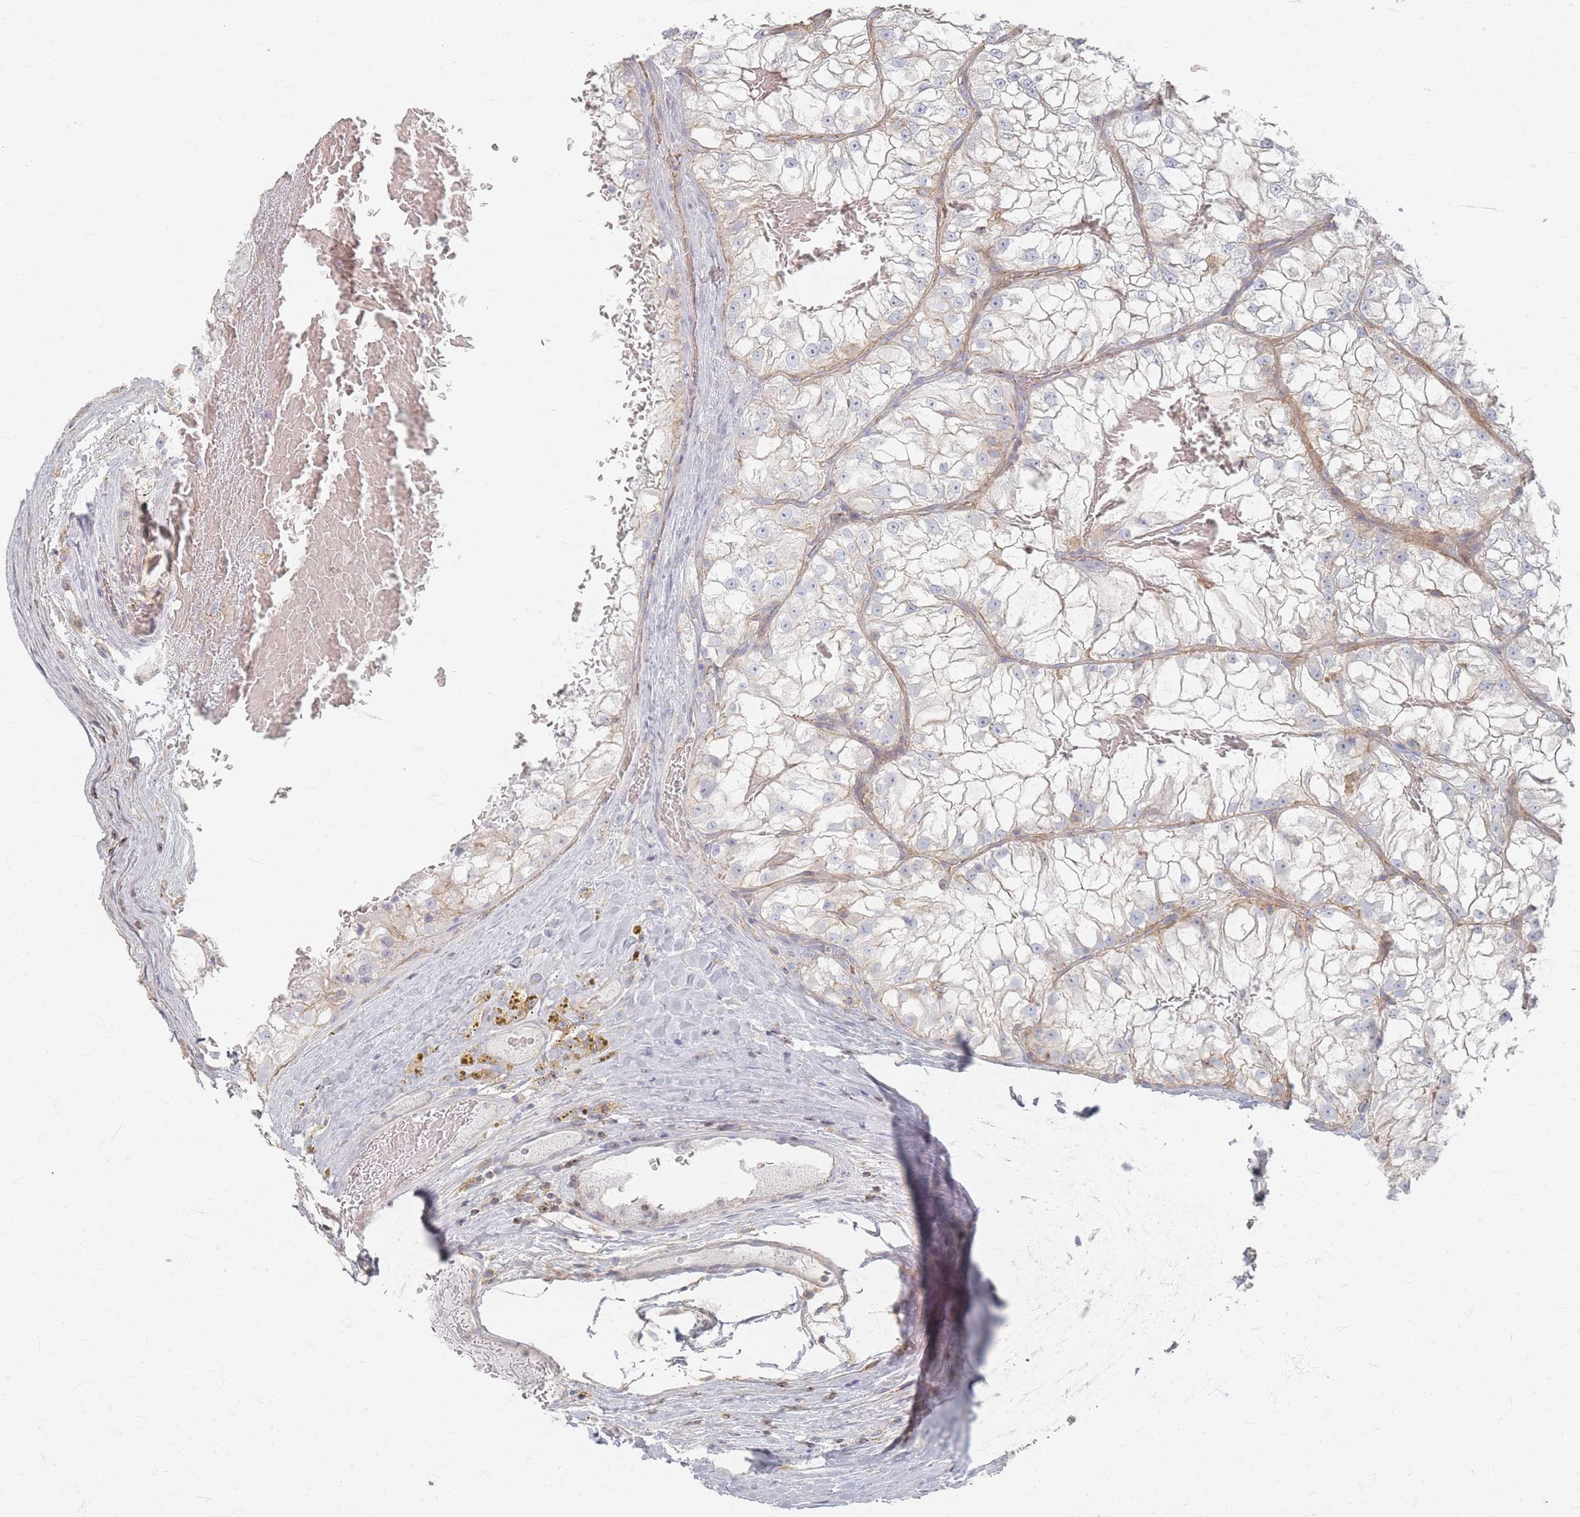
{"staining": {"intensity": "negative", "quantity": "none", "location": "none"}, "tissue": "renal cancer", "cell_type": "Tumor cells", "image_type": "cancer", "snomed": [{"axis": "morphology", "description": "Adenocarcinoma, NOS"}, {"axis": "topography", "description": "Kidney"}], "caption": "This image is of renal cancer stained with immunohistochemistry (IHC) to label a protein in brown with the nuclei are counter-stained blue. There is no positivity in tumor cells. The staining was performed using DAB (3,3'-diaminobenzidine) to visualize the protein expression in brown, while the nuclei were stained in blue with hematoxylin (Magnification: 20x).", "gene": "GNB1", "patient": {"sex": "female", "age": 72}}